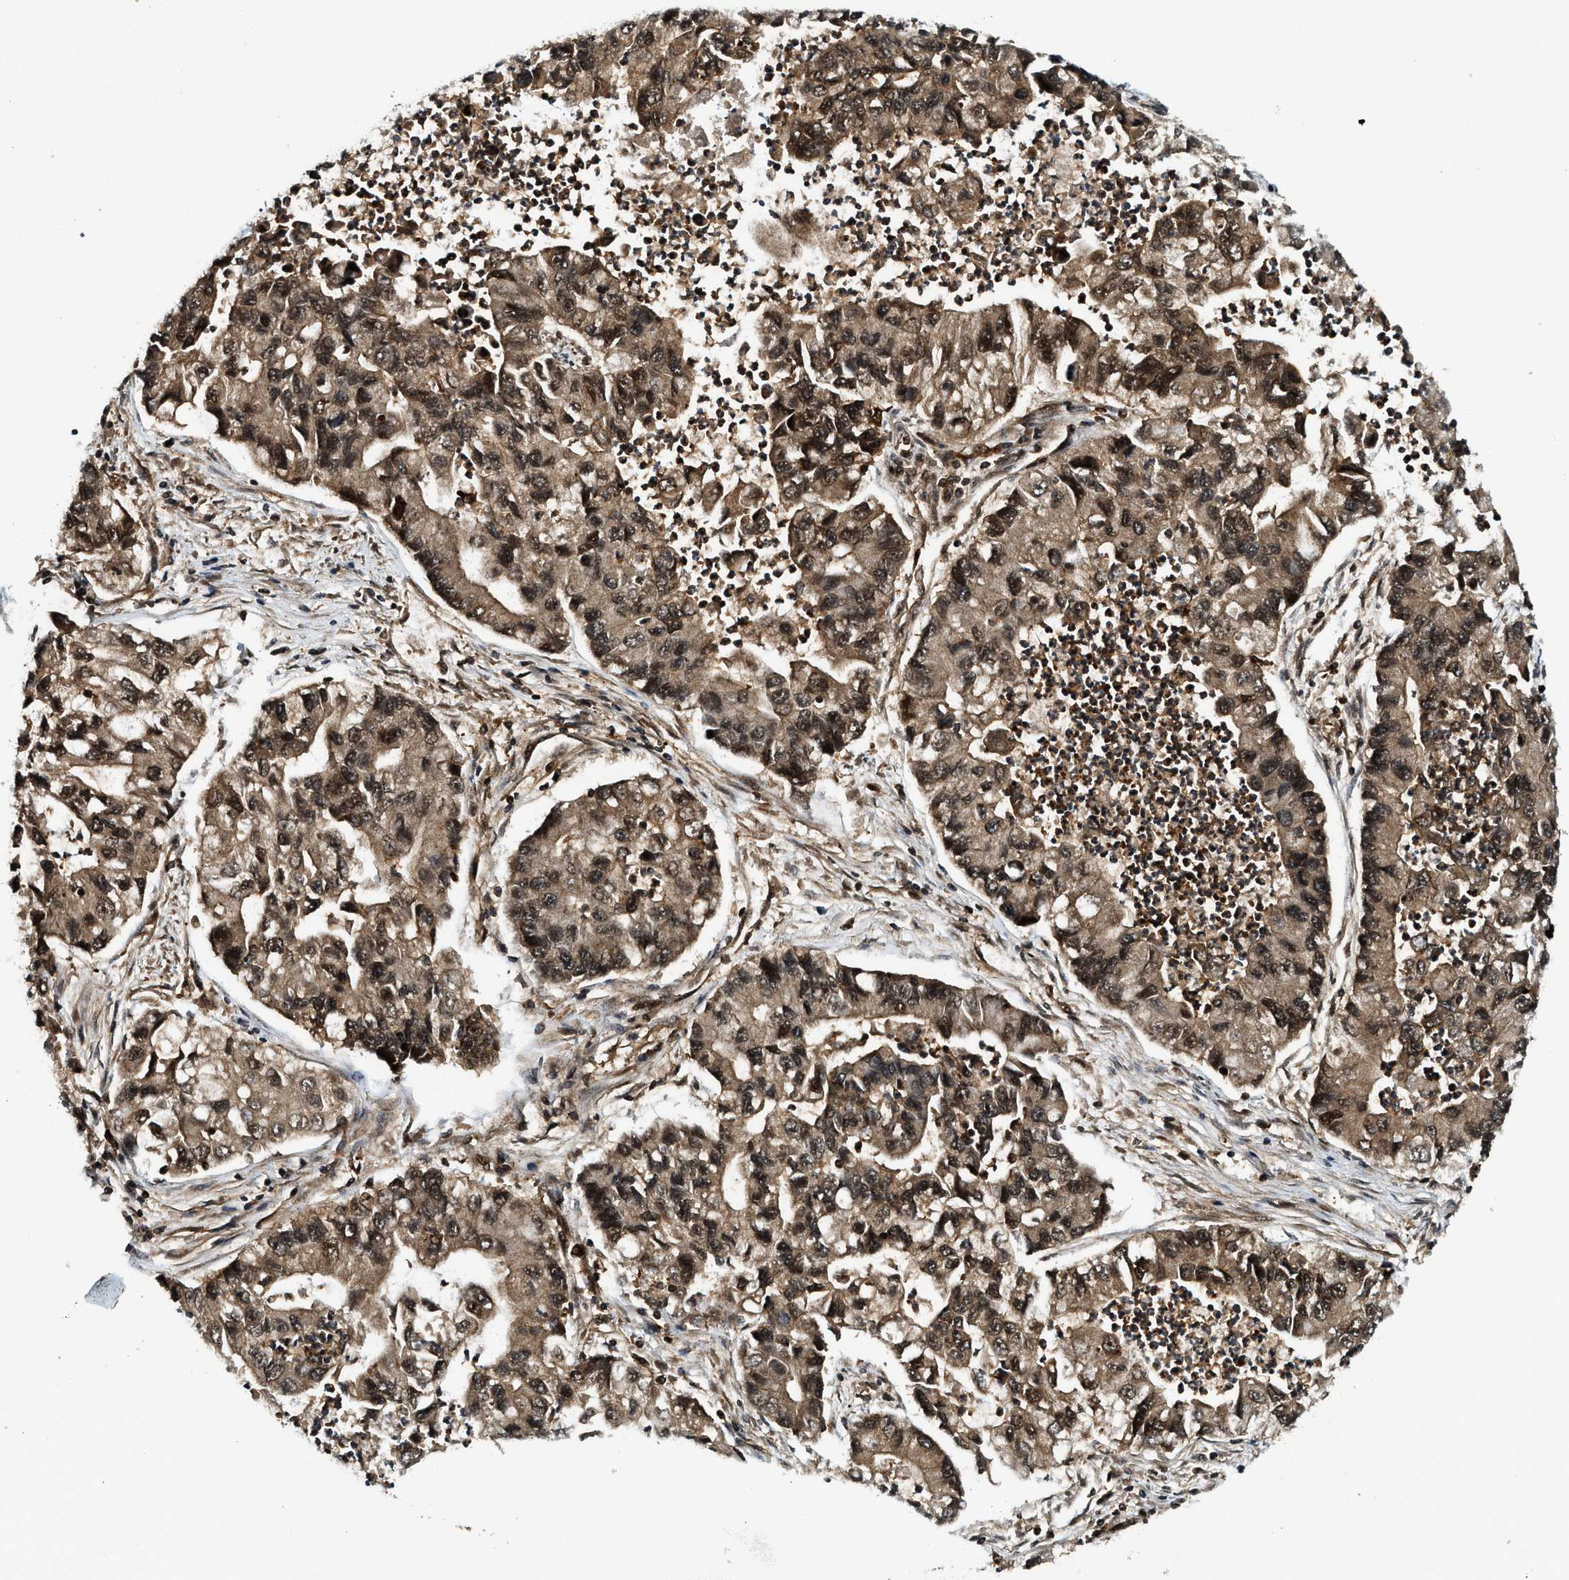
{"staining": {"intensity": "moderate", "quantity": ">75%", "location": "cytoplasmic/membranous,nuclear"}, "tissue": "lung cancer", "cell_type": "Tumor cells", "image_type": "cancer", "snomed": [{"axis": "morphology", "description": "Adenocarcinoma, NOS"}, {"axis": "topography", "description": "Lung"}], "caption": "Immunohistochemical staining of human adenocarcinoma (lung) exhibits moderate cytoplasmic/membranous and nuclear protein staining in approximately >75% of tumor cells.", "gene": "MDM2", "patient": {"sex": "female", "age": 51}}